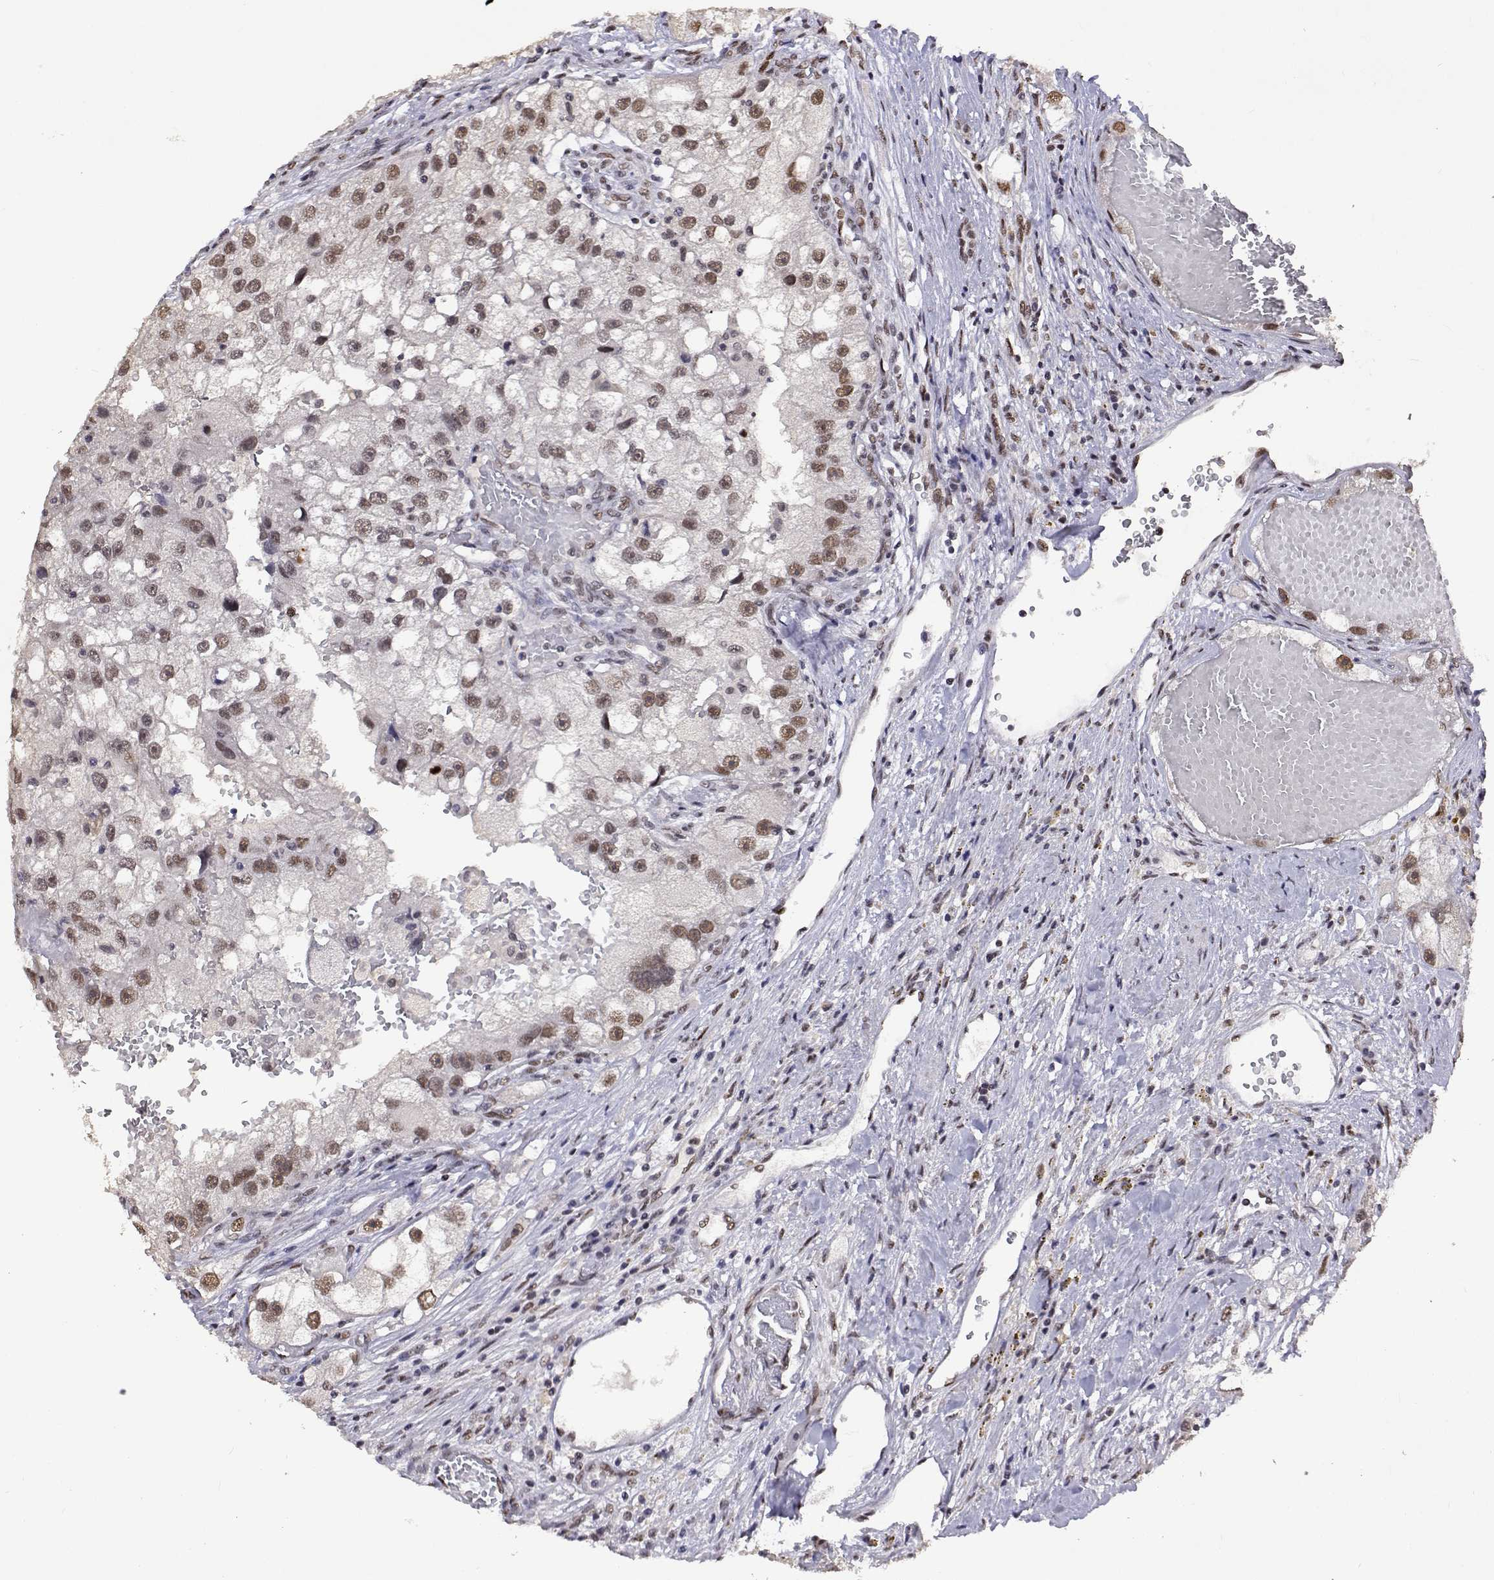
{"staining": {"intensity": "moderate", "quantity": "25%-75%", "location": "nuclear"}, "tissue": "renal cancer", "cell_type": "Tumor cells", "image_type": "cancer", "snomed": [{"axis": "morphology", "description": "Adenocarcinoma, NOS"}, {"axis": "topography", "description": "Kidney"}], "caption": "This micrograph reveals immunohistochemistry (IHC) staining of human renal cancer (adenocarcinoma), with medium moderate nuclear staining in approximately 25%-75% of tumor cells.", "gene": "HNRNPA0", "patient": {"sex": "male", "age": 63}}